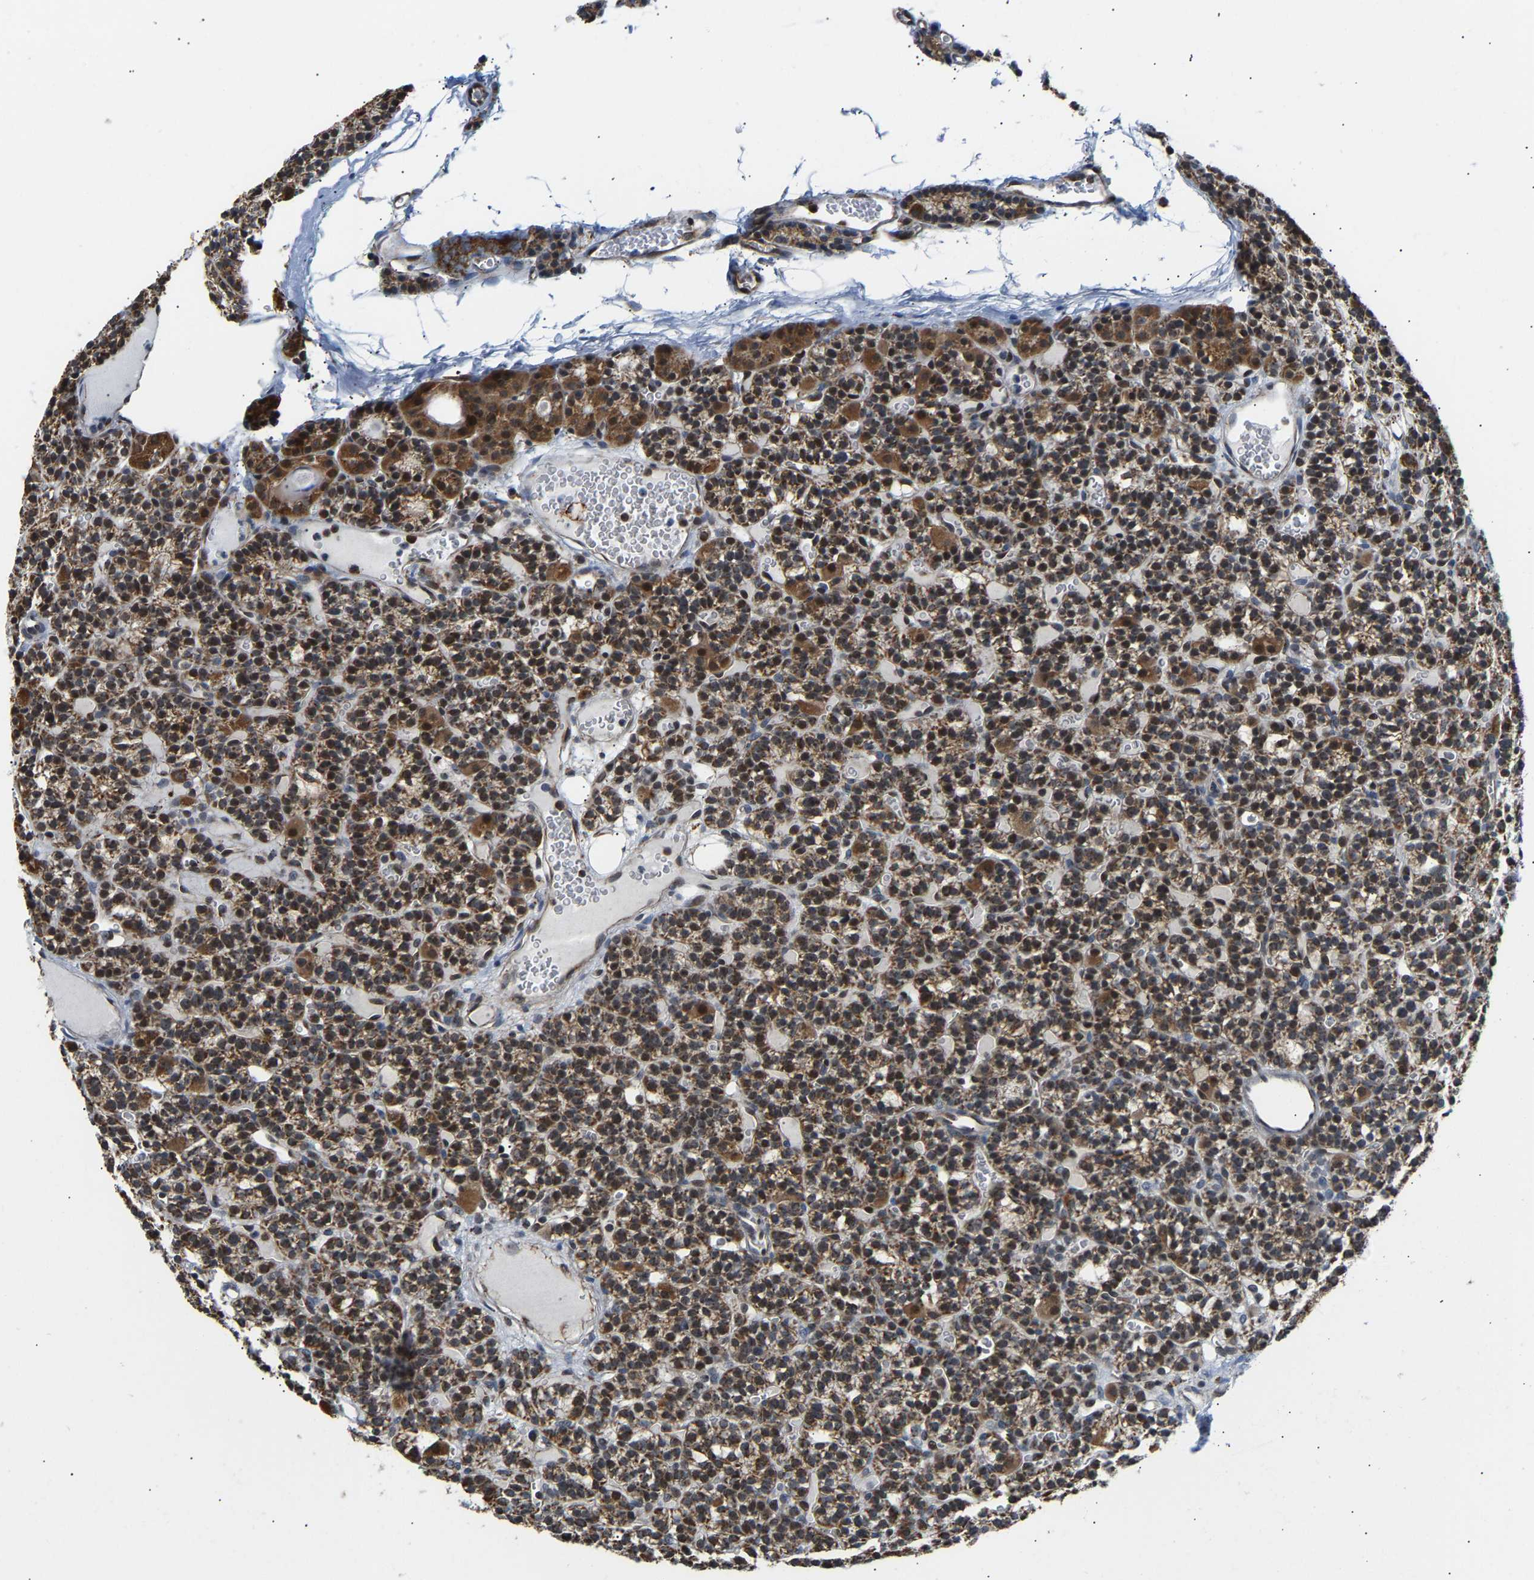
{"staining": {"intensity": "moderate", "quantity": ">75%", "location": "cytoplasmic/membranous"}, "tissue": "parathyroid gland", "cell_type": "Glandular cells", "image_type": "normal", "snomed": [{"axis": "morphology", "description": "Normal tissue, NOS"}, {"axis": "morphology", "description": "Adenoma, NOS"}, {"axis": "topography", "description": "Parathyroid gland"}], "caption": "Immunohistochemistry (DAB (3,3'-diaminobenzidine)) staining of normal human parathyroid gland displays moderate cytoplasmic/membranous protein positivity in approximately >75% of glandular cells. (DAB (3,3'-diaminobenzidine) IHC, brown staining for protein, blue staining for nuclei).", "gene": "GIMAP7", "patient": {"sex": "female", "age": 58}}